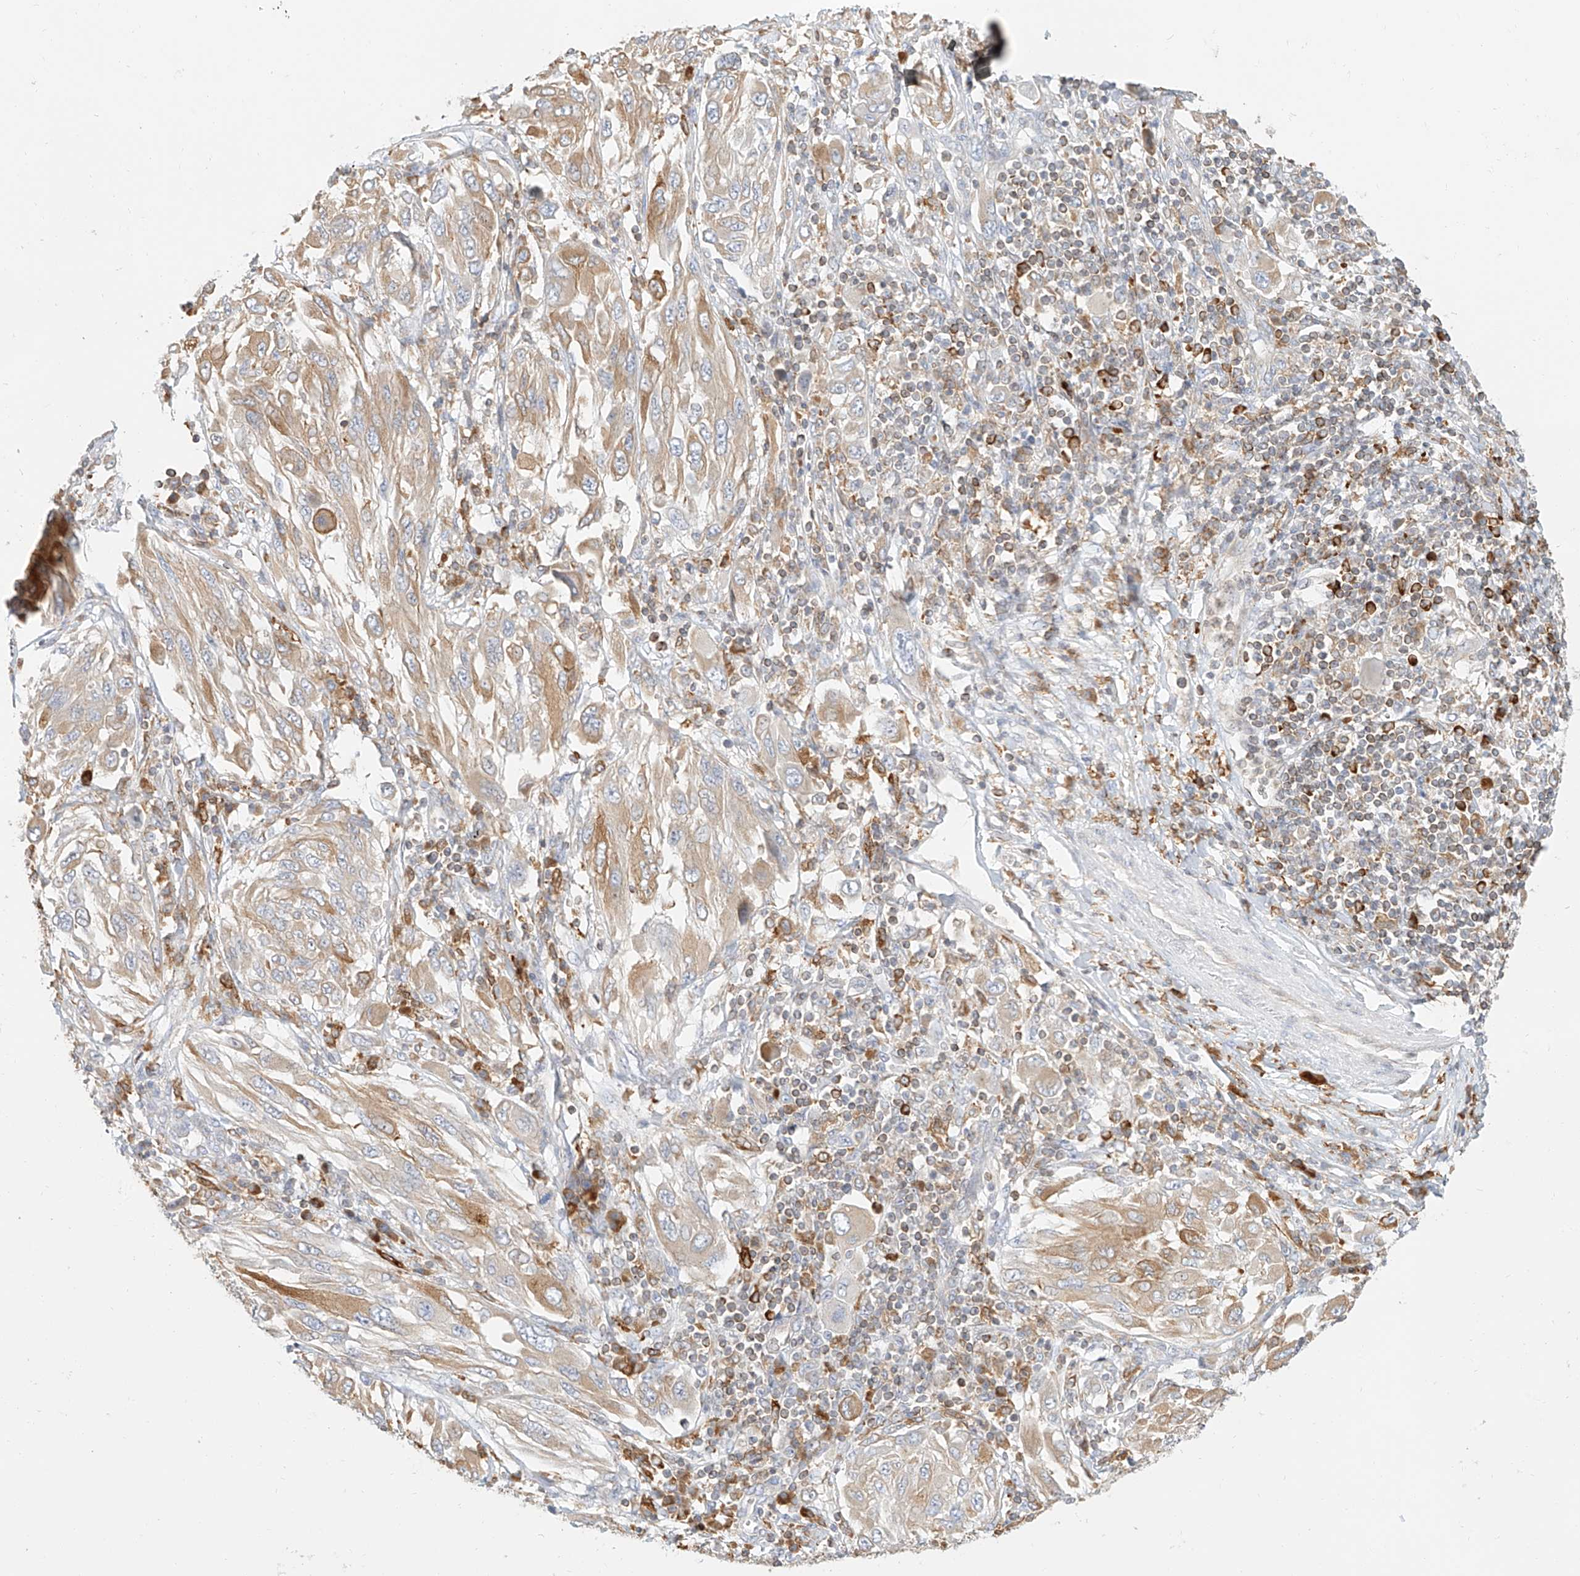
{"staining": {"intensity": "moderate", "quantity": ">75%", "location": "cytoplasmic/membranous"}, "tissue": "melanoma", "cell_type": "Tumor cells", "image_type": "cancer", "snomed": [{"axis": "morphology", "description": "Malignant melanoma, NOS"}, {"axis": "topography", "description": "Skin"}], "caption": "Protein analysis of melanoma tissue exhibits moderate cytoplasmic/membranous positivity in approximately >75% of tumor cells. (IHC, brightfield microscopy, high magnification).", "gene": "DHRS7", "patient": {"sex": "female", "age": 91}}